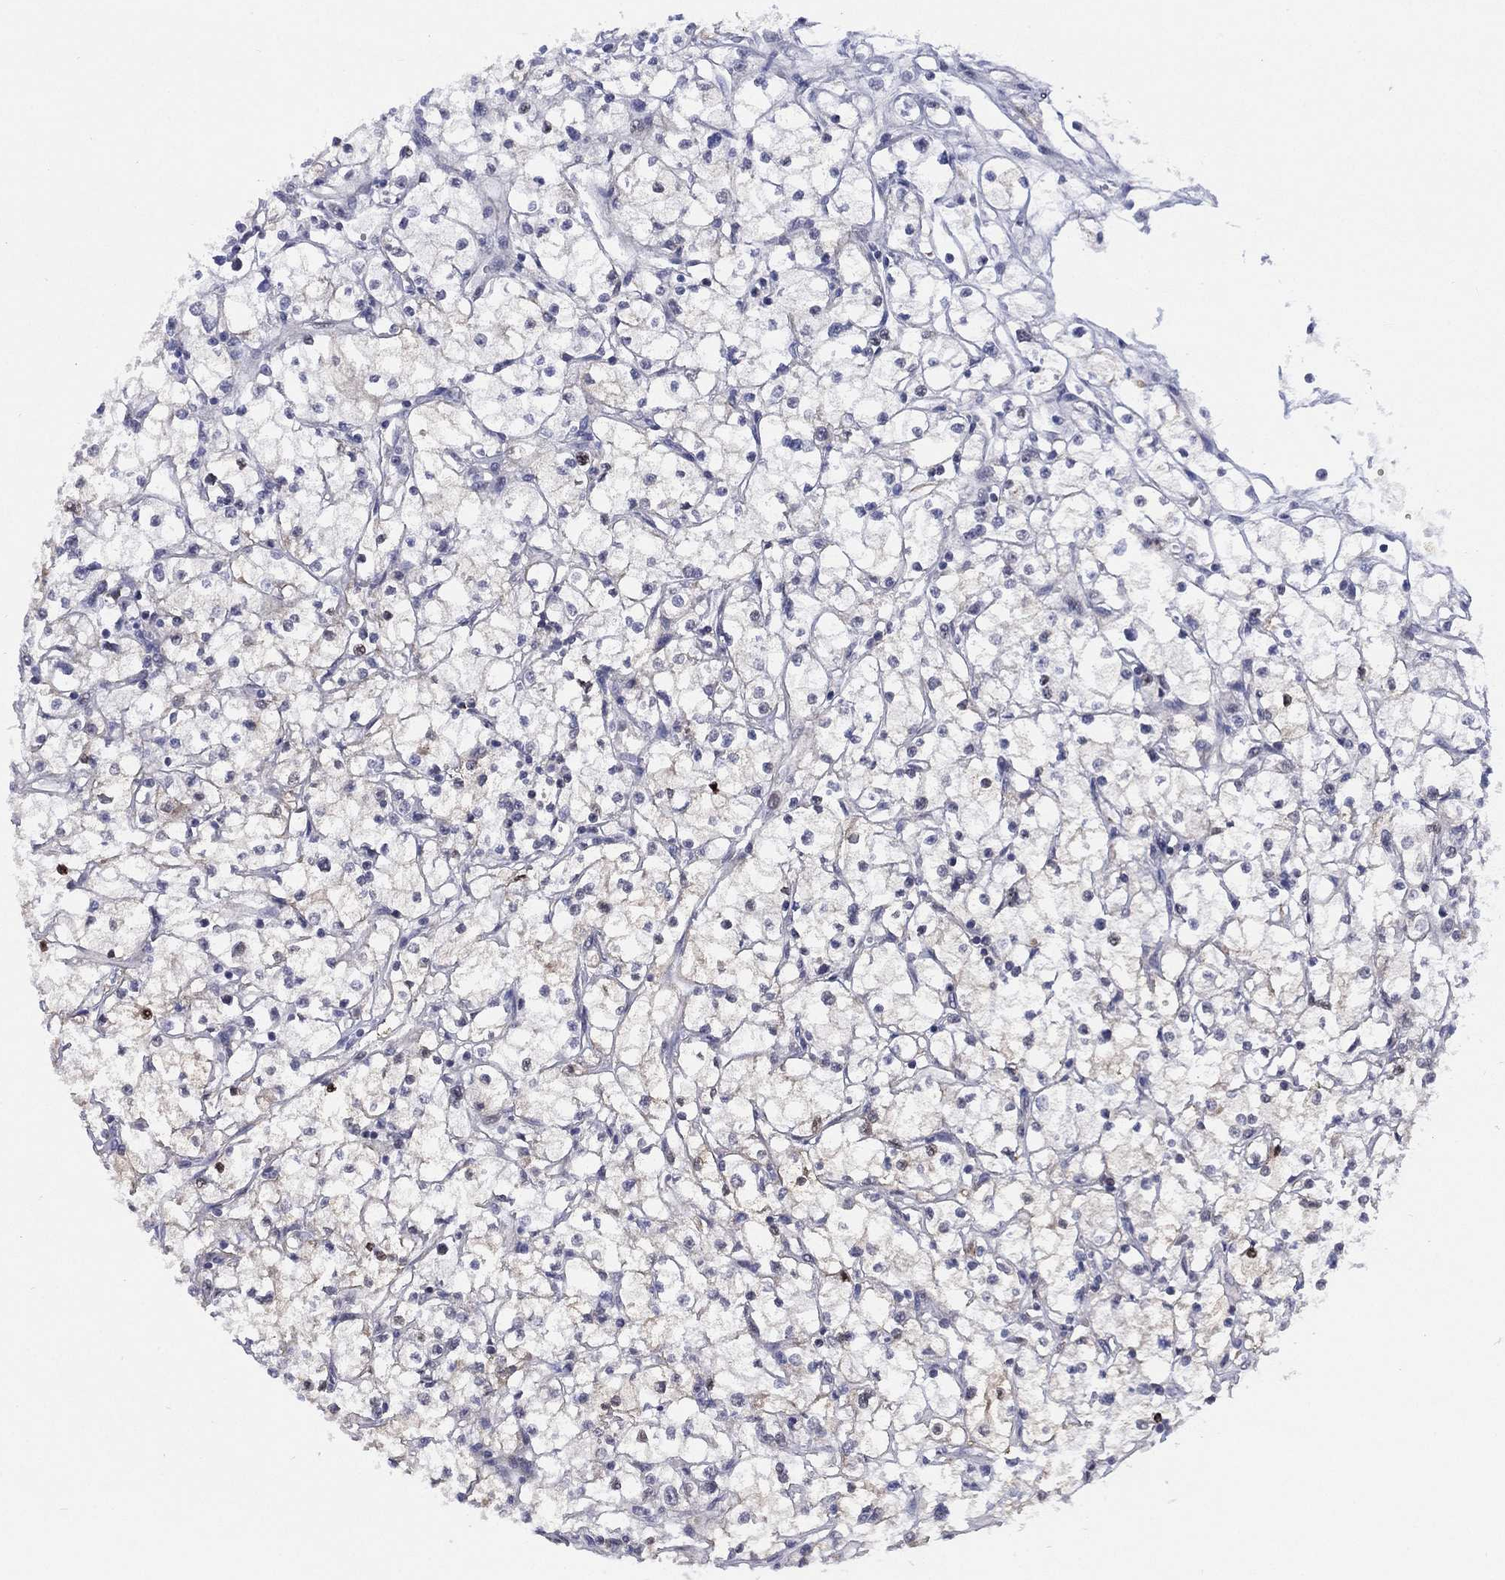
{"staining": {"intensity": "weak", "quantity": "<25%", "location": "cytoplasmic/membranous"}, "tissue": "renal cancer", "cell_type": "Tumor cells", "image_type": "cancer", "snomed": [{"axis": "morphology", "description": "Adenocarcinoma, NOS"}, {"axis": "topography", "description": "Kidney"}], "caption": "High magnification brightfield microscopy of renal cancer stained with DAB (brown) and counterstained with hematoxylin (blue): tumor cells show no significant positivity.", "gene": "SLC4A4", "patient": {"sex": "male", "age": 67}}